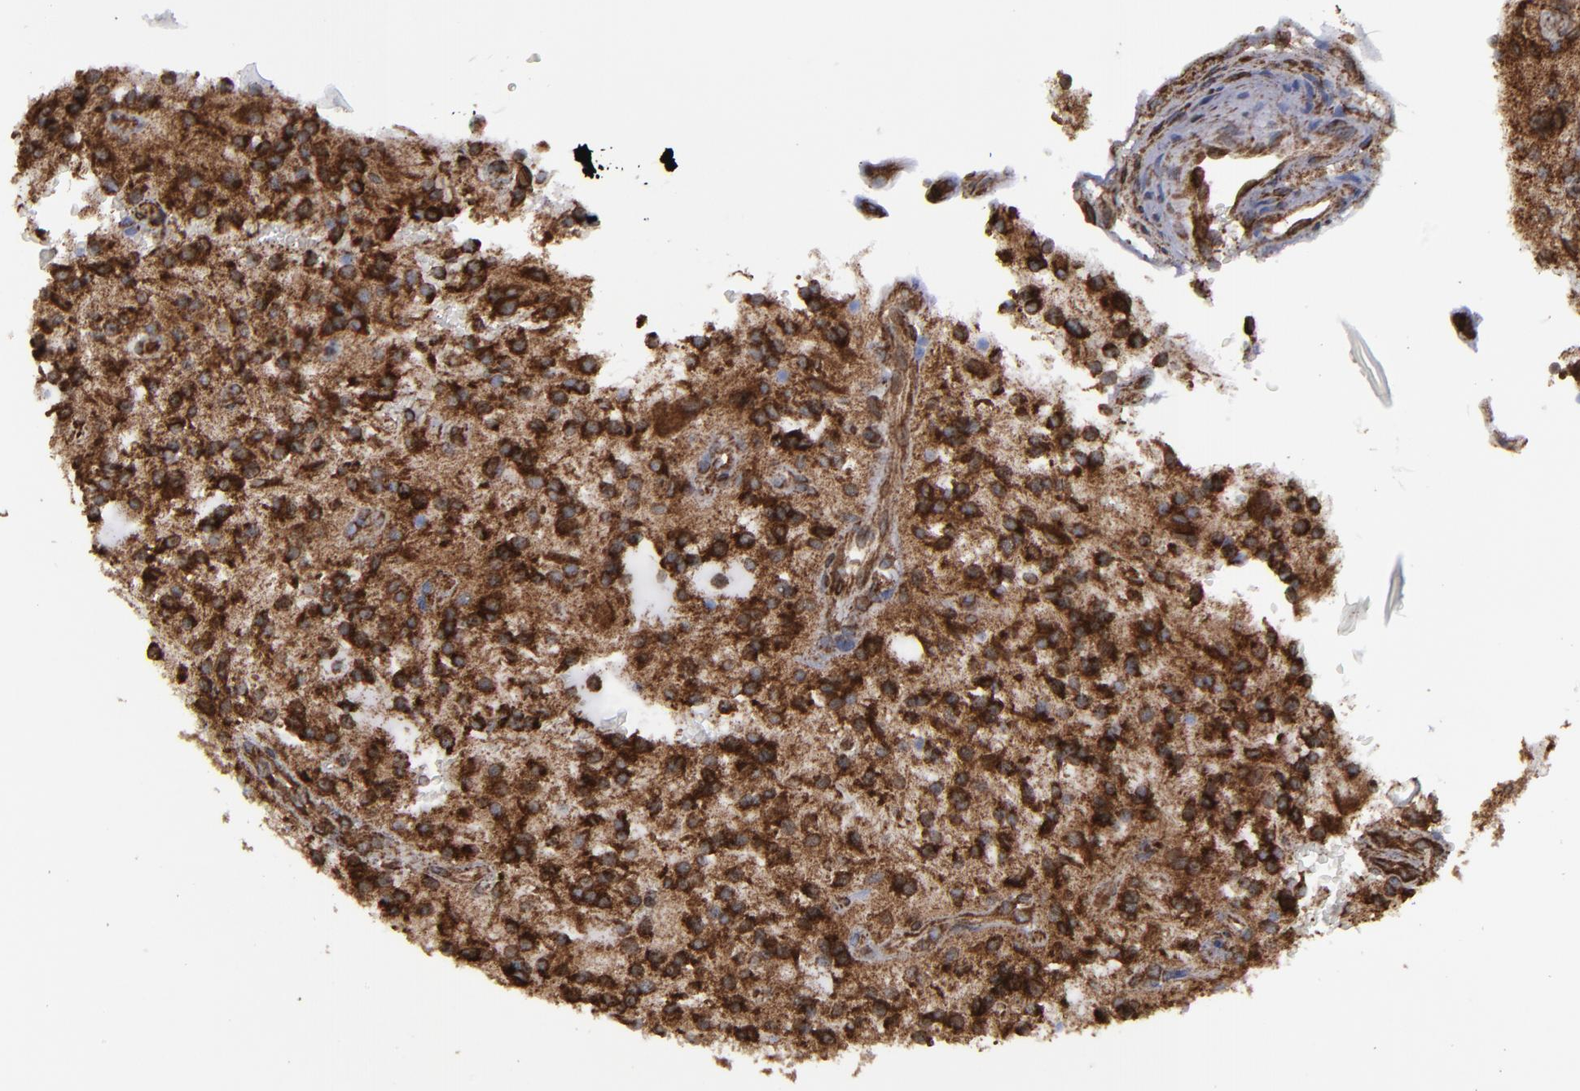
{"staining": {"intensity": "strong", "quantity": ">75%", "location": "cytoplasmic/membranous"}, "tissue": "glioma", "cell_type": "Tumor cells", "image_type": "cancer", "snomed": [{"axis": "morphology", "description": "Glioma, malignant, NOS"}, {"axis": "topography", "description": "Cerebellum"}], "caption": "A micrograph showing strong cytoplasmic/membranous staining in approximately >75% of tumor cells in glioma (malignant), as visualized by brown immunohistochemical staining.", "gene": "ERLIN2", "patient": {"sex": "female", "age": 10}}